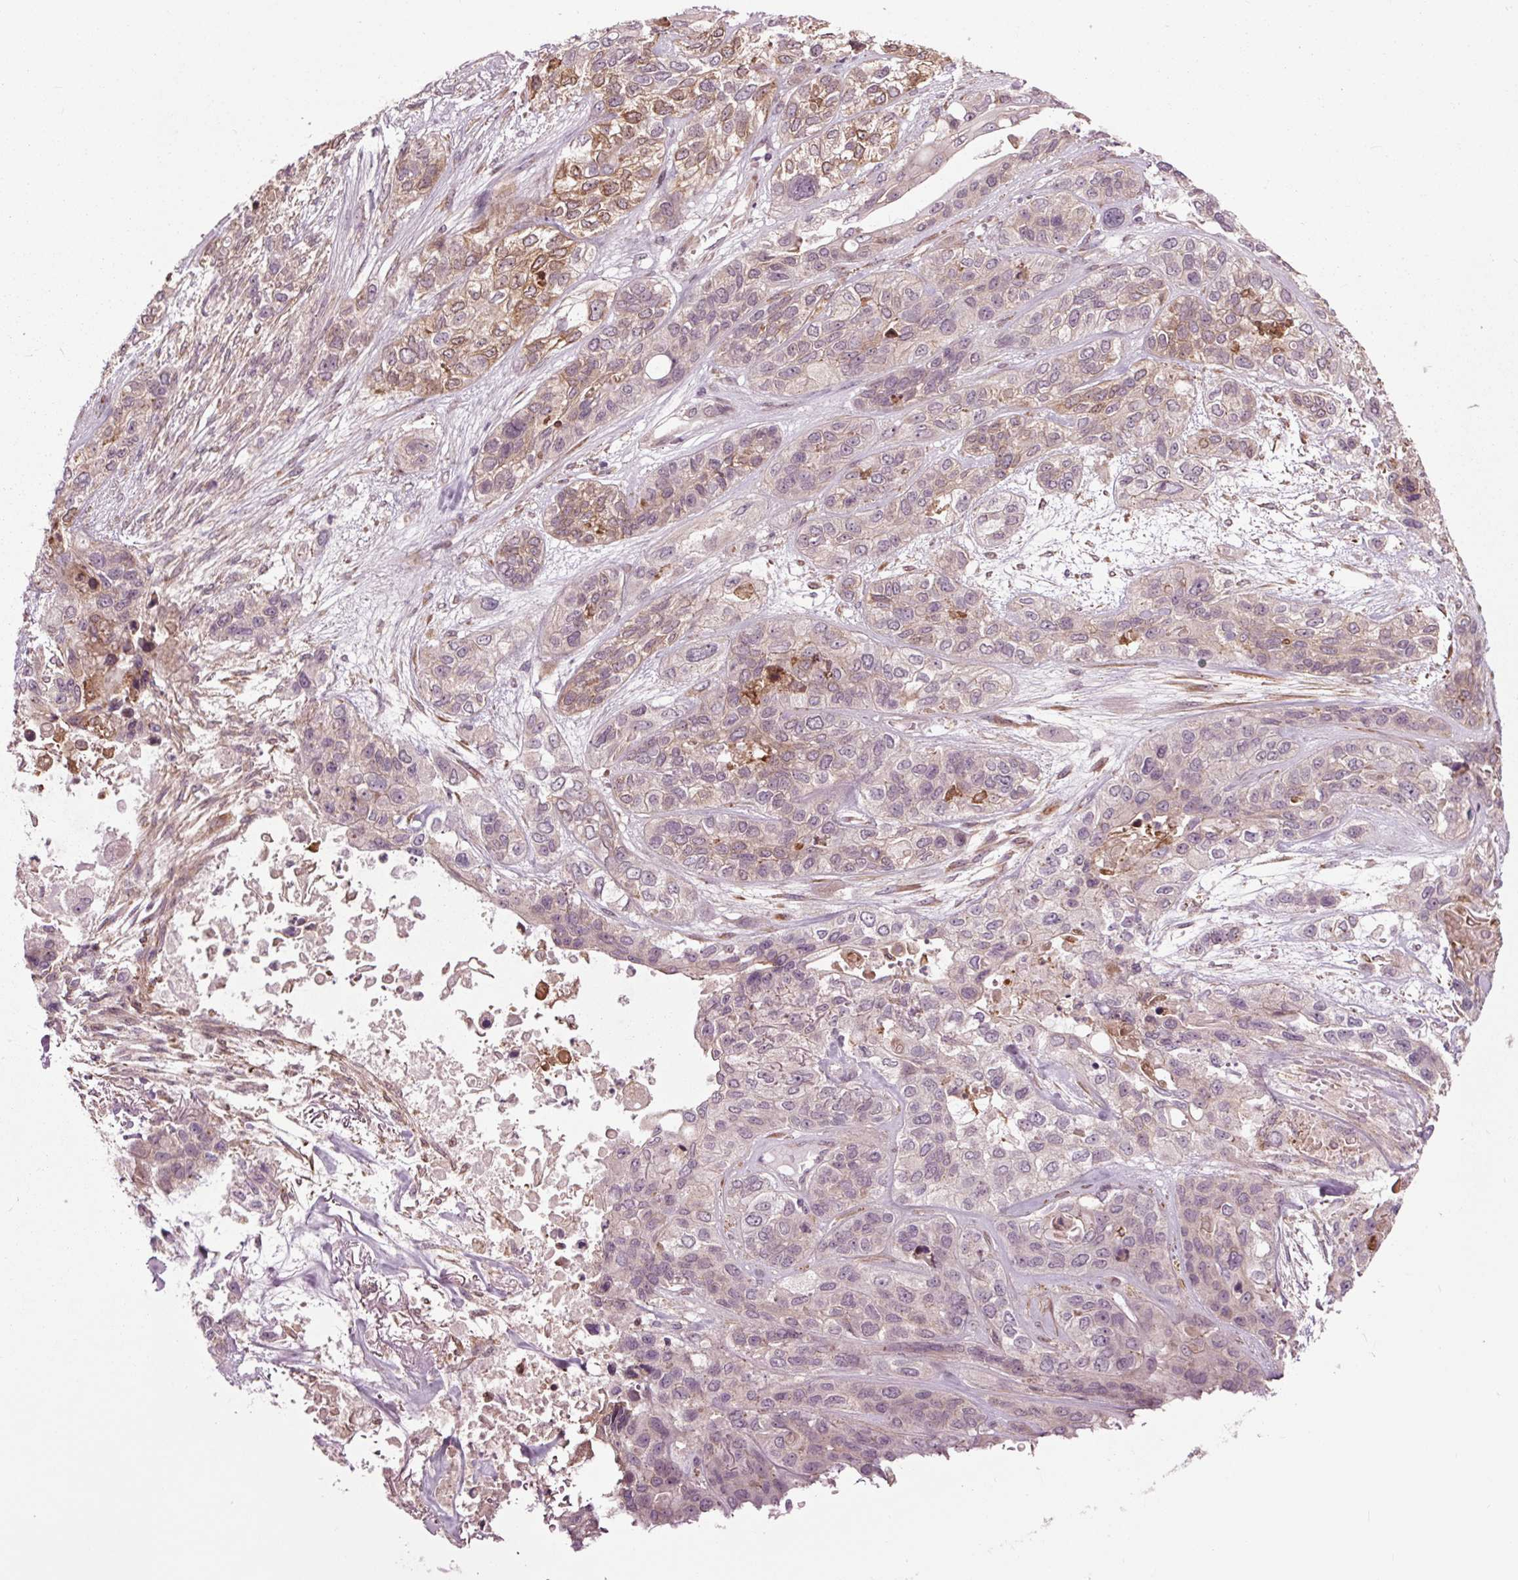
{"staining": {"intensity": "moderate", "quantity": "<25%", "location": "cytoplasmic/membranous"}, "tissue": "lung cancer", "cell_type": "Tumor cells", "image_type": "cancer", "snomed": [{"axis": "morphology", "description": "Squamous cell carcinoma, NOS"}, {"axis": "topography", "description": "Lung"}], "caption": "Immunohistochemical staining of lung cancer exhibits low levels of moderate cytoplasmic/membranous staining in about <25% of tumor cells.", "gene": "HAUS5", "patient": {"sex": "female", "age": 70}}